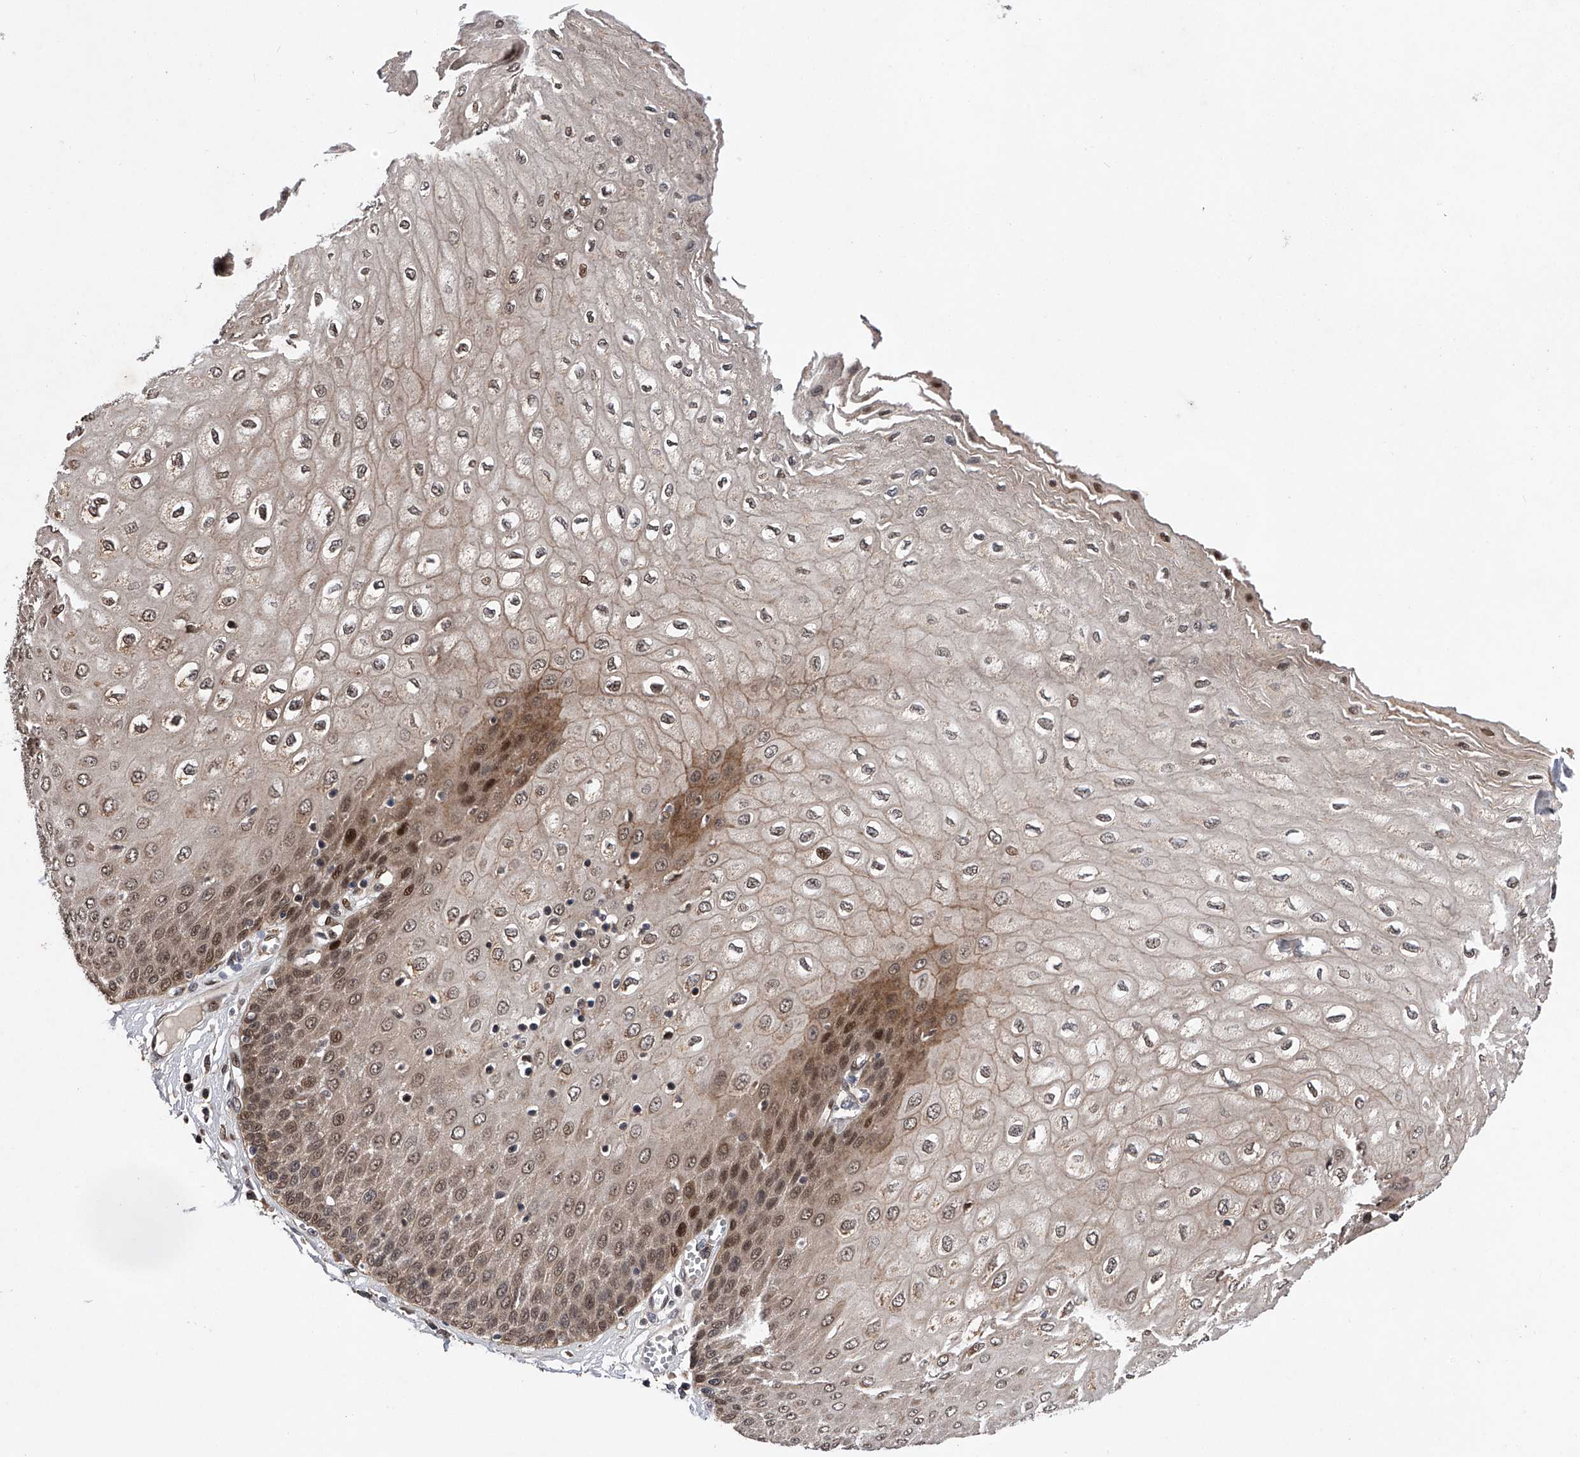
{"staining": {"intensity": "moderate", "quantity": ">75%", "location": "cytoplasmic/membranous,nuclear"}, "tissue": "esophagus", "cell_type": "Squamous epithelial cells", "image_type": "normal", "snomed": [{"axis": "morphology", "description": "Normal tissue, NOS"}, {"axis": "topography", "description": "Esophagus"}], "caption": "About >75% of squamous epithelial cells in unremarkable human esophagus show moderate cytoplasmic/membranous,nuclear protein positivity as visualized by brown immunohistochemical staining.", "gene": "MAP3K11", "patient": {"sex": "male", "age": 60}}